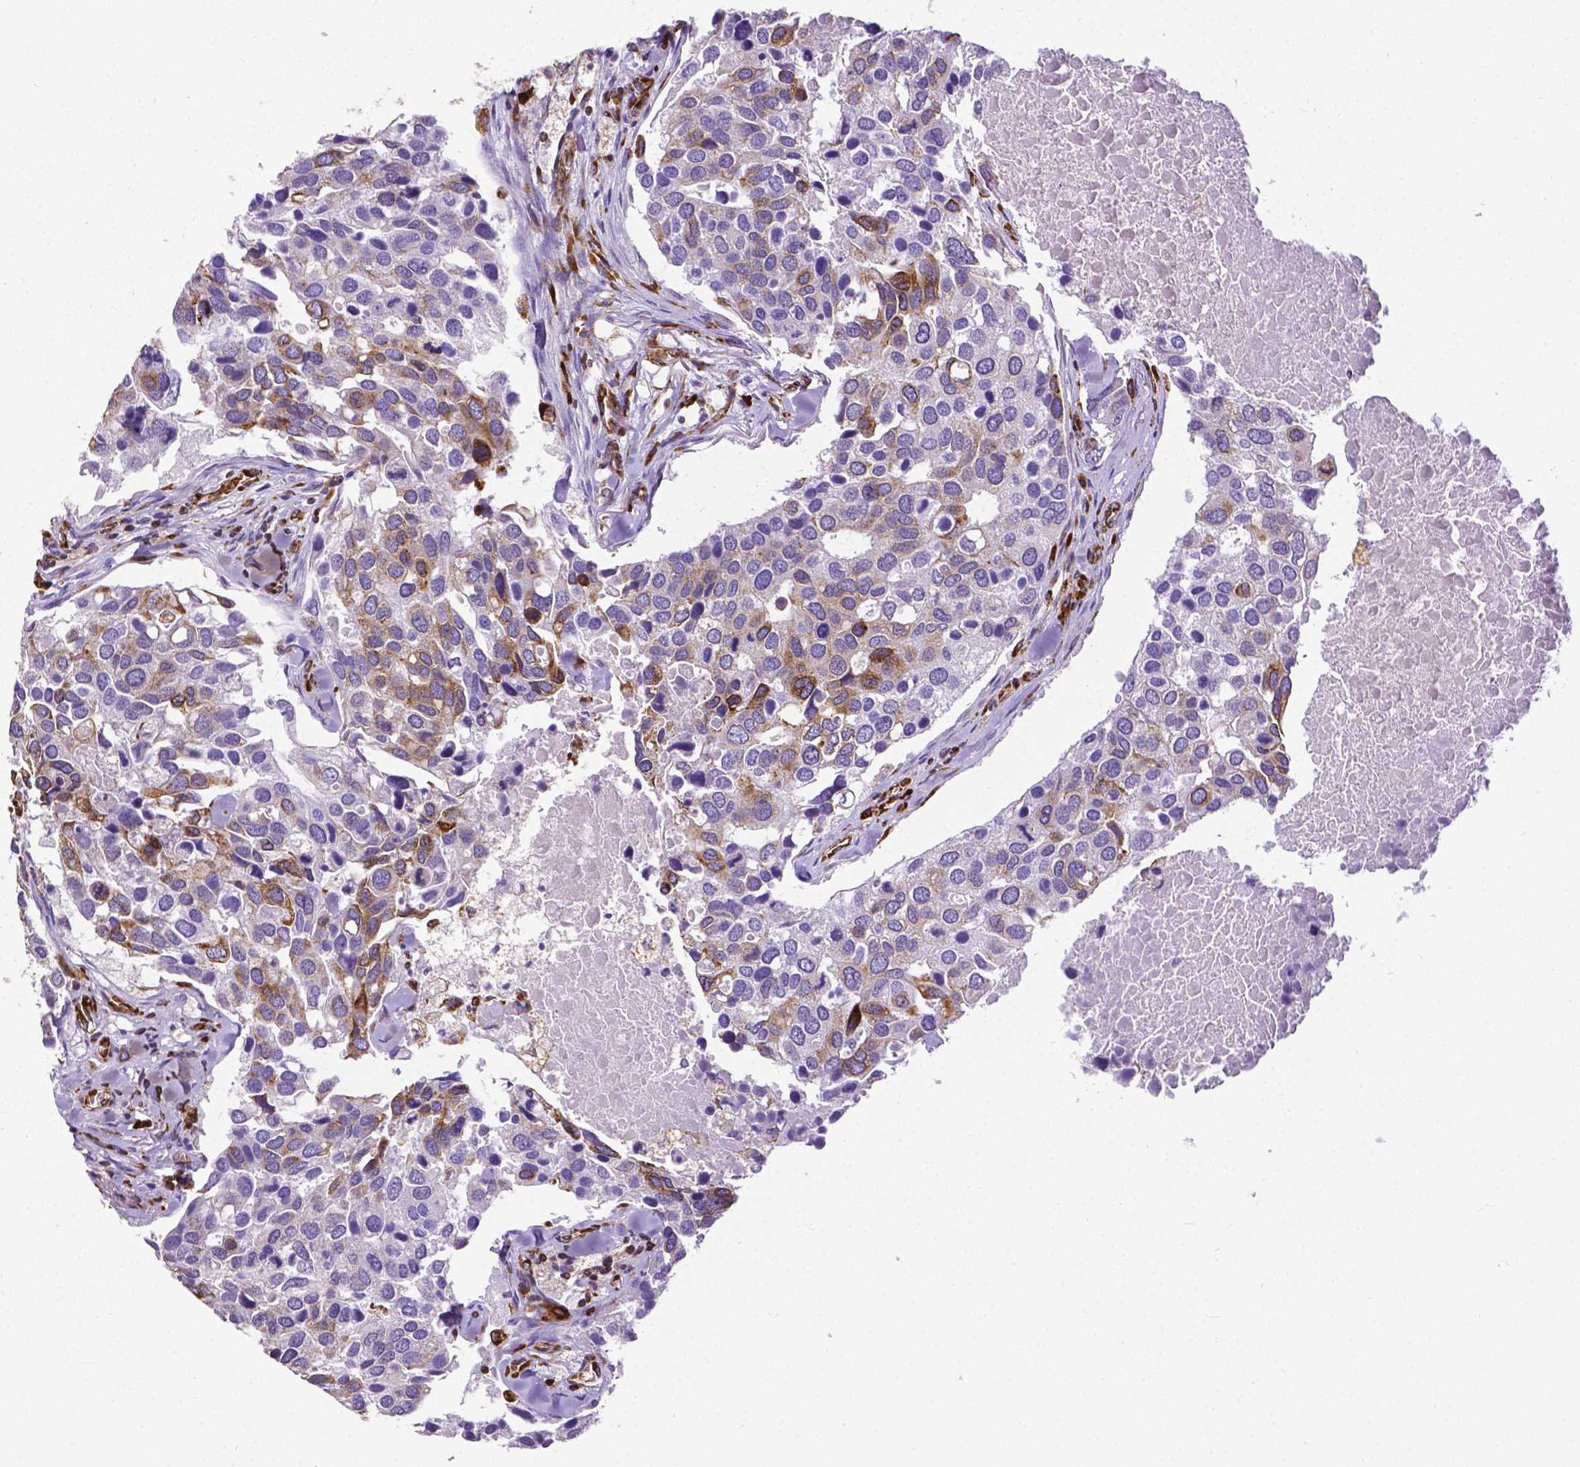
{"staining": {"intensity": "moderate", "quantity": "<25%", "location": "cytoplasmic/membranous"}, "tissue": "breast cancer", "cell_type": "Tumor cells", "image_type": "cancer", "snomed": [{"axis": "morphology", "description": "Duct carcinoma"}, {"axis": "topography", "description": "Breast"}], "caption": "Protein staining of breast infiltrating ductal carcinoma tissue shows moderate cytoplasmic/membranous staining in approximately <25% of tumor cells.", "gene": "MTDH", "patient": {"sex": "female", "age": 83}}